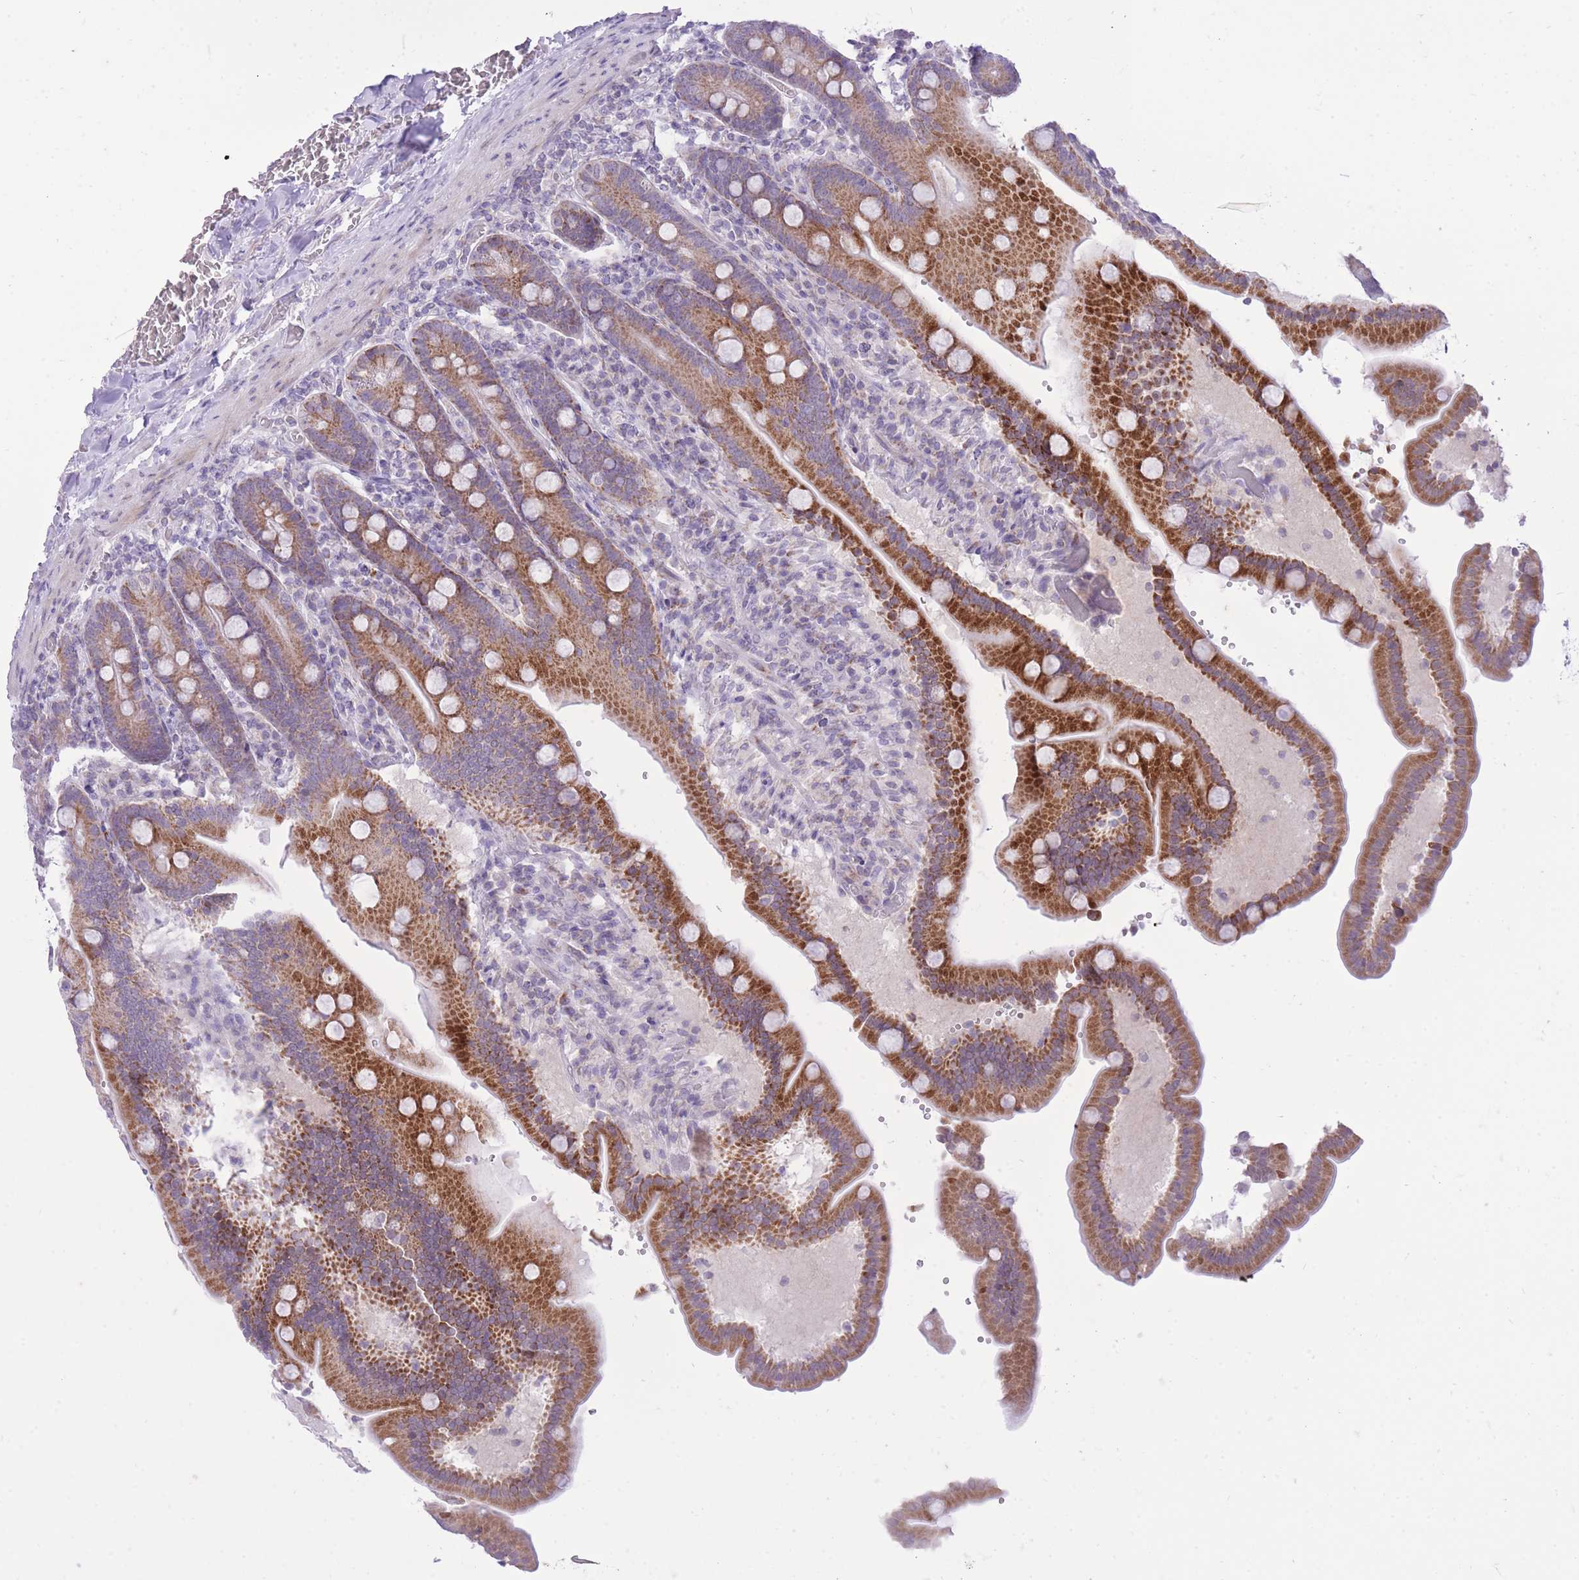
{"staining": {"intensity": "strong", "quantity": ">75%", "location": "cytoplasmic/membranous"}, "tissue": "duodenum", "cell_type": "Glandular cells", "image_type": "normal", "snomed": [{"axis": "morphology", "description": "Normal tissue, NOS"}, {"axis": "topography", "description": "Duodenum"}], "caption": "A micrograph of human duodenum stained for a protein reveals strong cytoplasmic/membranous brown staining in glandular cells. The protein of interest is shown in brown color, while the nuclei are stained blue.", "gene": "DENND2D", "patient": {"sex": "female", "age": 62}}